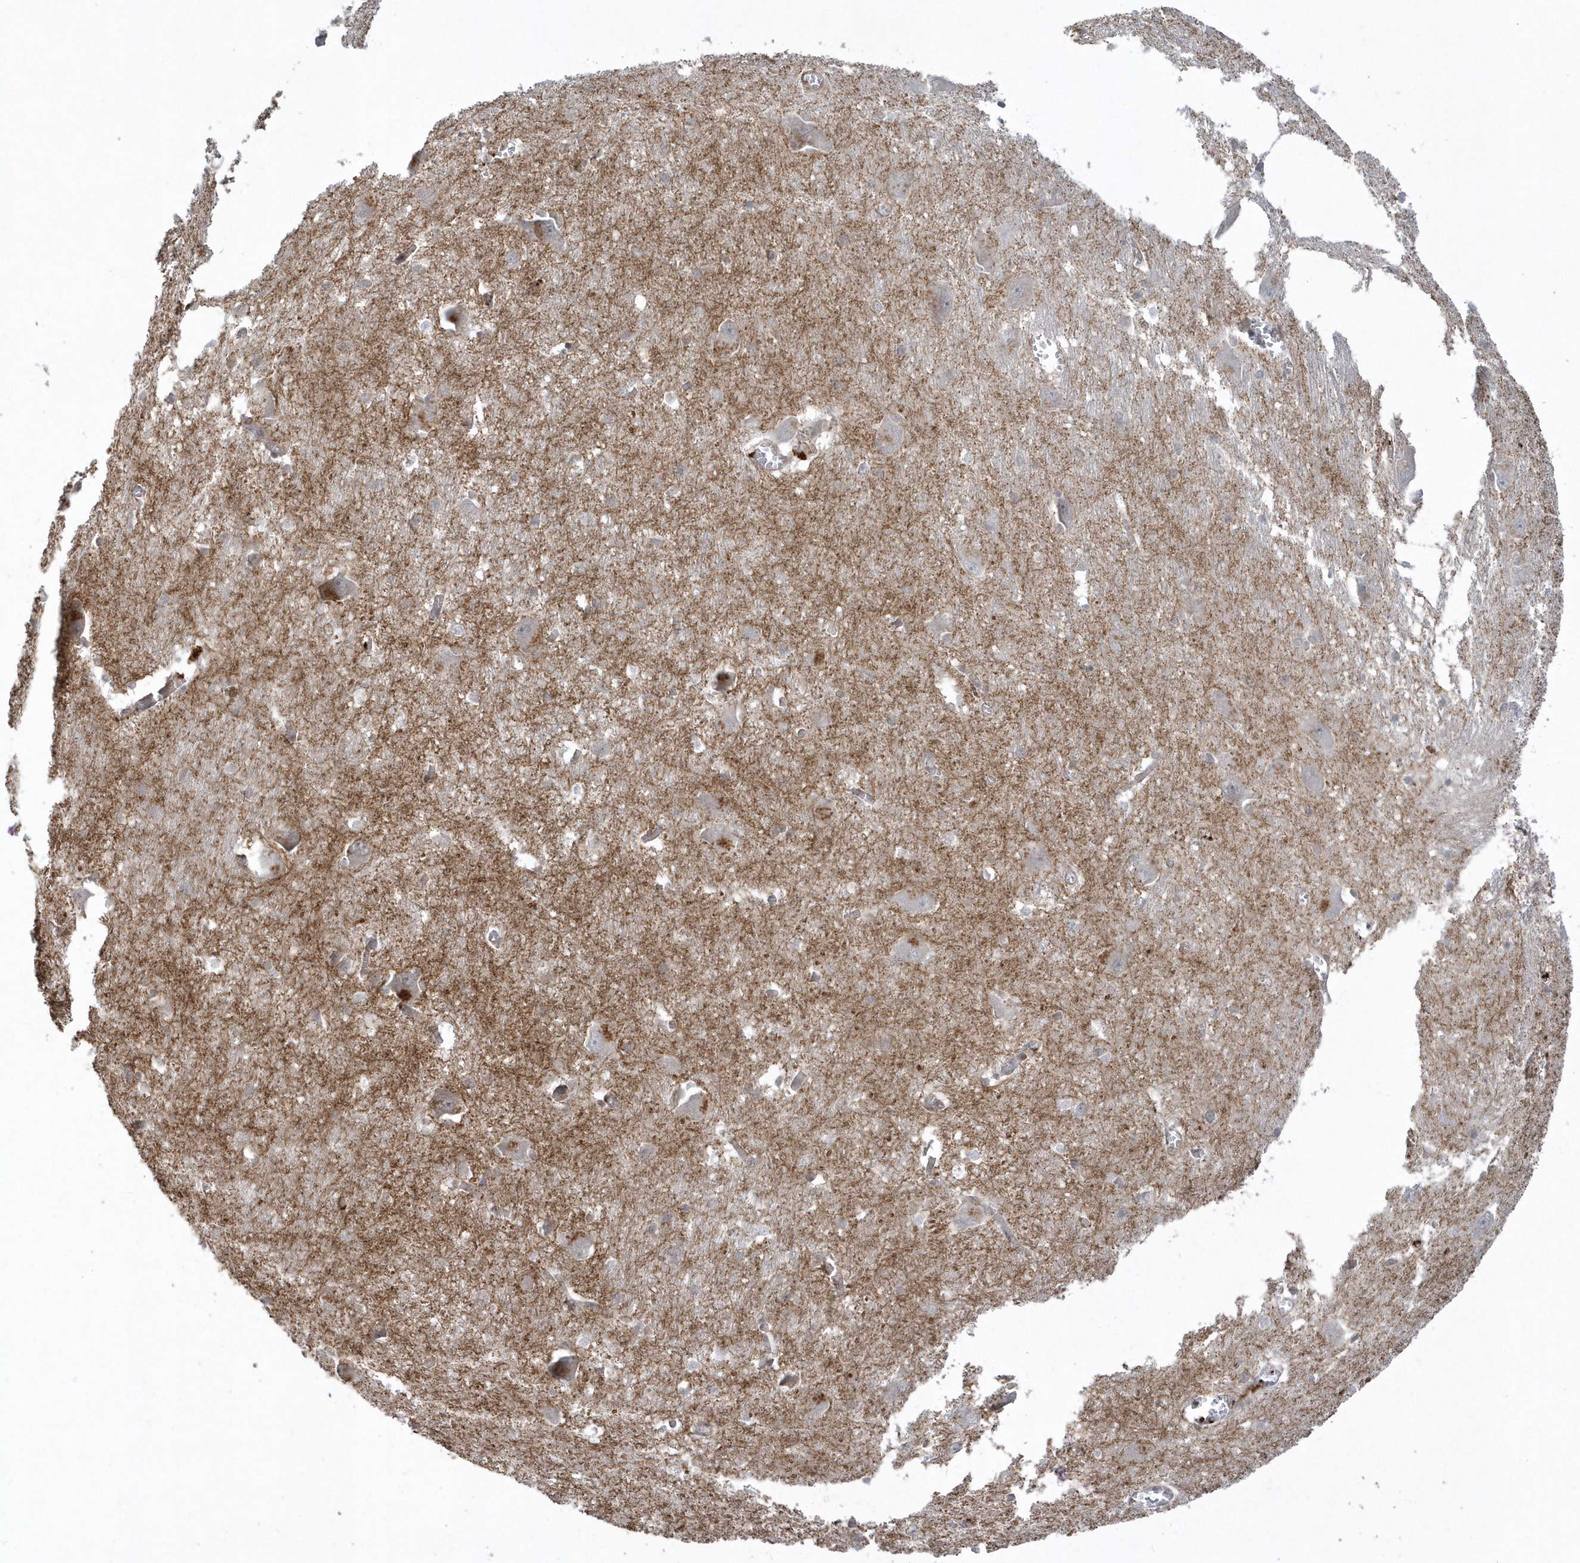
{"staining": {"intensity": "negative", "quantity": "none", "location": "none"}, "tissue": "caudate", "cell_type": "Glial cells", "image_type": "normal", "snomed": [{"axis": "morphology", "description": "Normal tissue, NOS"}, {"axis": "topography", "description": "Lateral ventricle wall"}], "caption": "DAB immunohistochemical staining of unremarkable human caudate displays no significant staining in glial cells. (DAB (3,3'-diaminobenzidine) IHC with hematoxylin counter stain).", "gene": "BSN", "patient": {"sex": "male", "age": 37}}